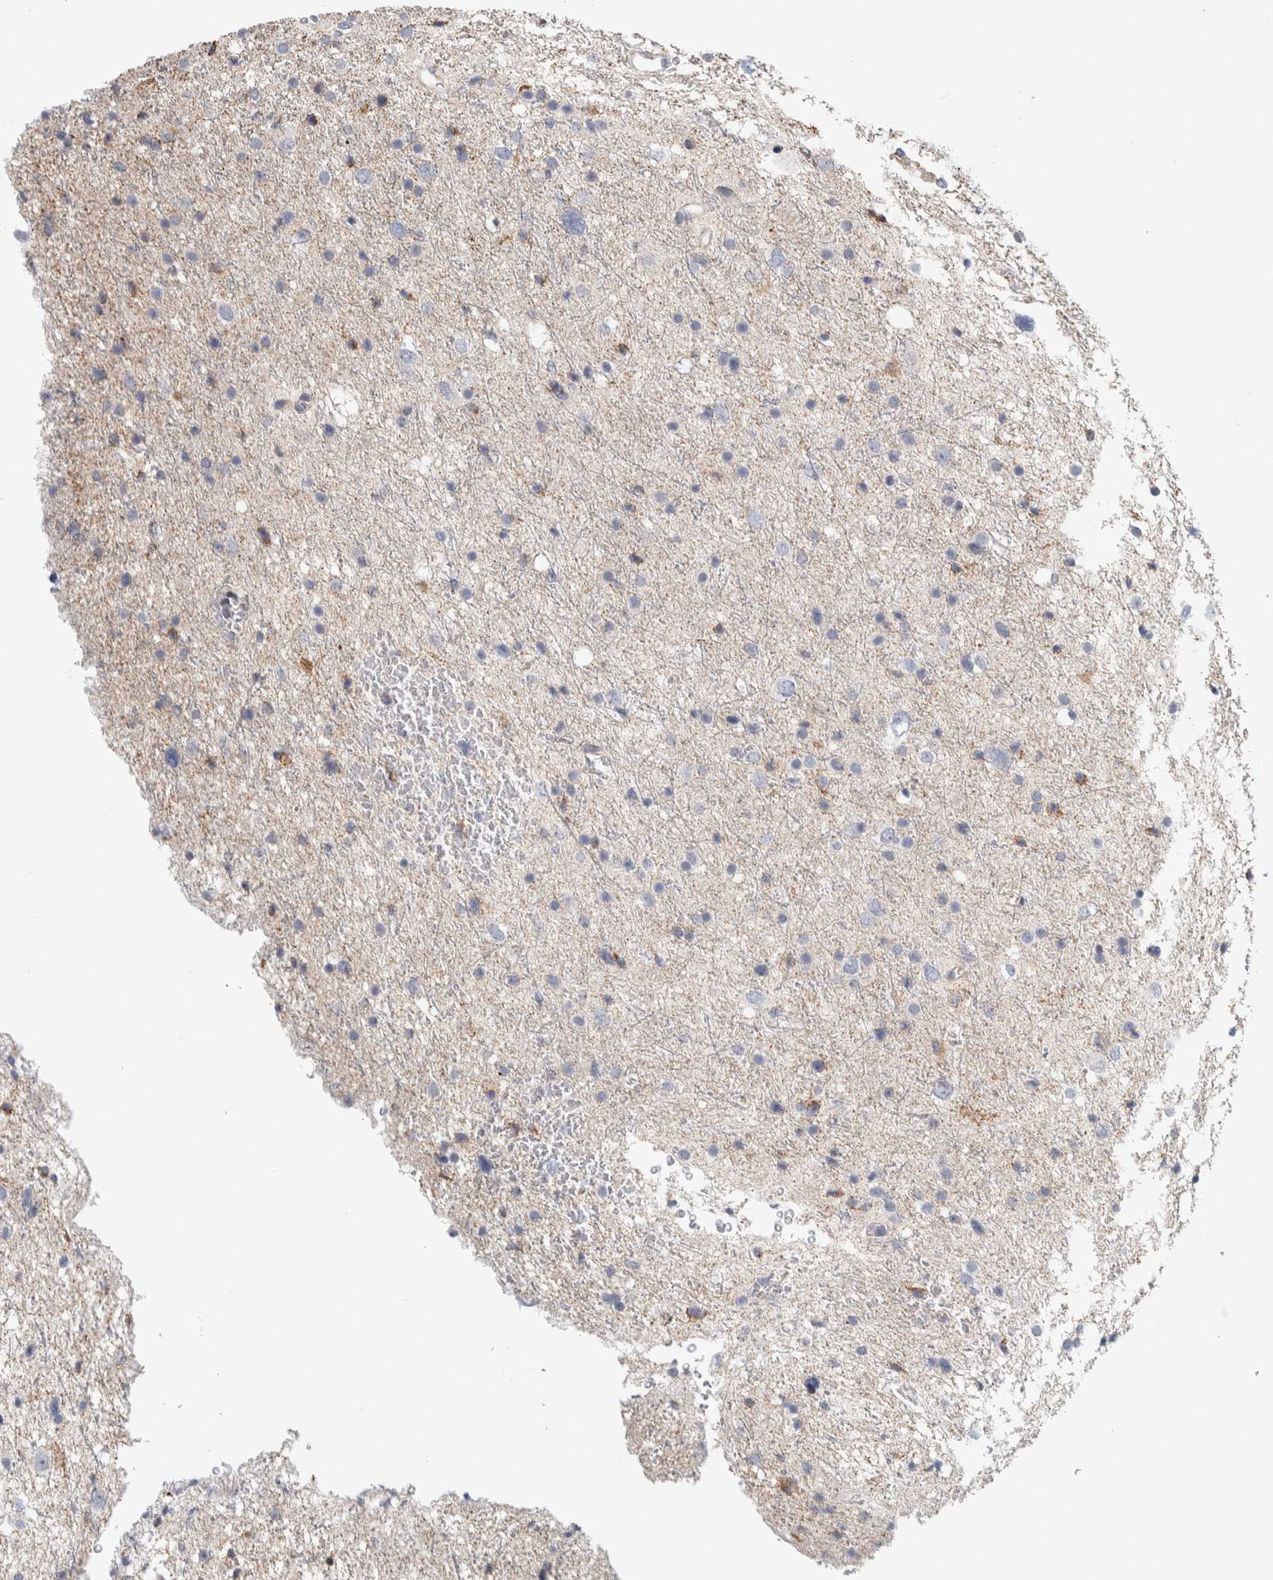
{"staining": {"intensity": "negative", "quantity": "none", "location": "none"}, "tissue": "glioma", "cell_type": "Tumor cells", "image_type": "cancer", "snomed": [{"axis": "morphology", "description": "Glioma, malignant, Low grade"}, {"axis": "topography", "description": "Brain"}], "caption": "The histopathology image exhibits no significant expression in tumor cells of glioma.", "gene": "PSMG3", "patient": {"sex": "female", "age": 37}}